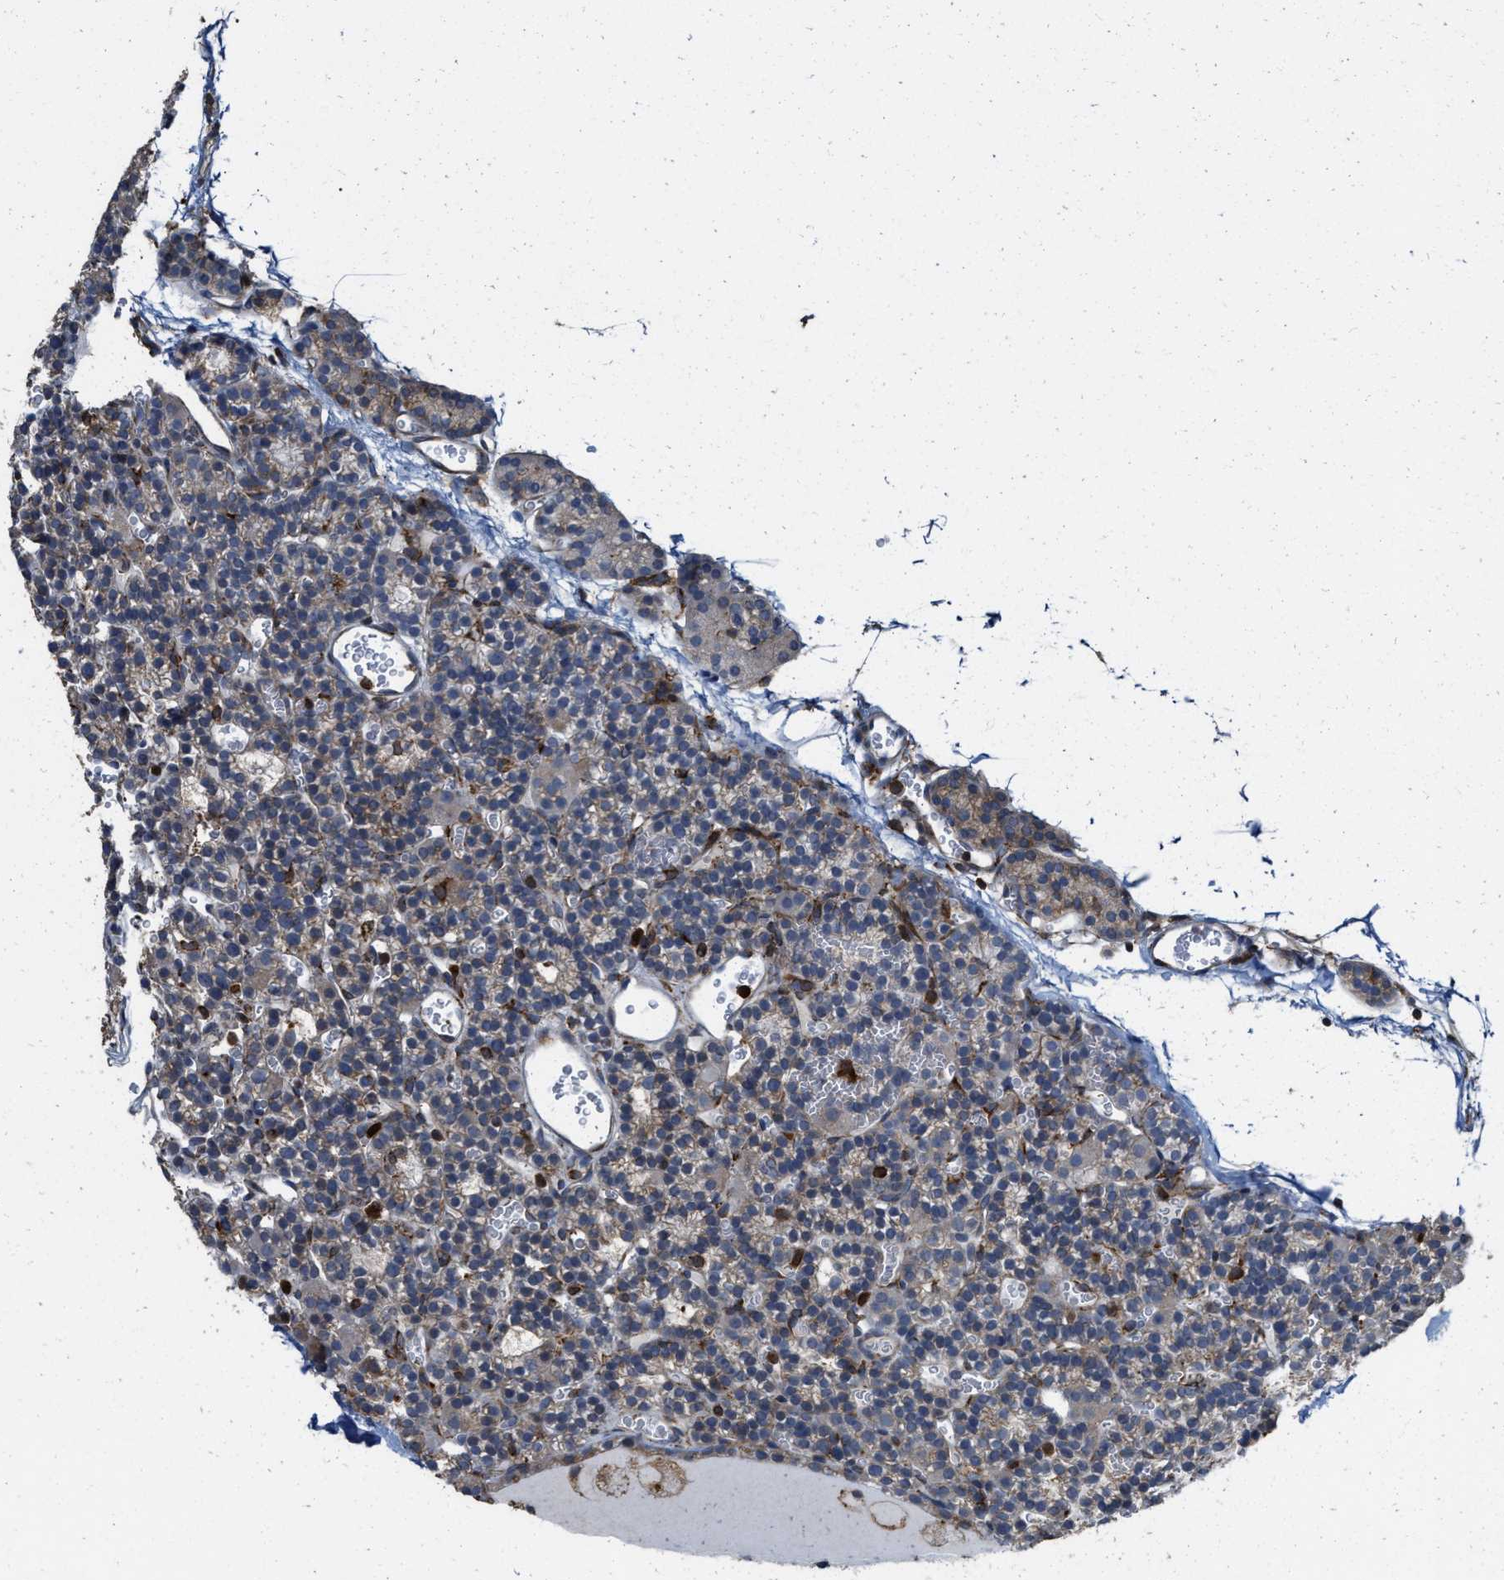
{"staining": {"intensity": "weak", "quantity": "<25%", "location": "cytoplasmic/membranous"}, "tissue": "parathyroid gland", "cell_type": "Glandular cells", "image_type": "normal", "snomed": [{"axis": "morphology", "description": "Normal tissue, NOS"}, {"axis": "morphology", "description": "Adenoma, NOS"}, {"axis": "topography", "description": "Parathyroid gland"}], "caption": "Immunohistochemical staining of normal human parathyroid gland exhibits no significant staining in glandular cells. (DAB (3,3'-diaminobenzidine) immunohistochemistry with hematoxylin counter stain).", "gene": "FGD3", "patient": {"sex": "female", "age": 58}}